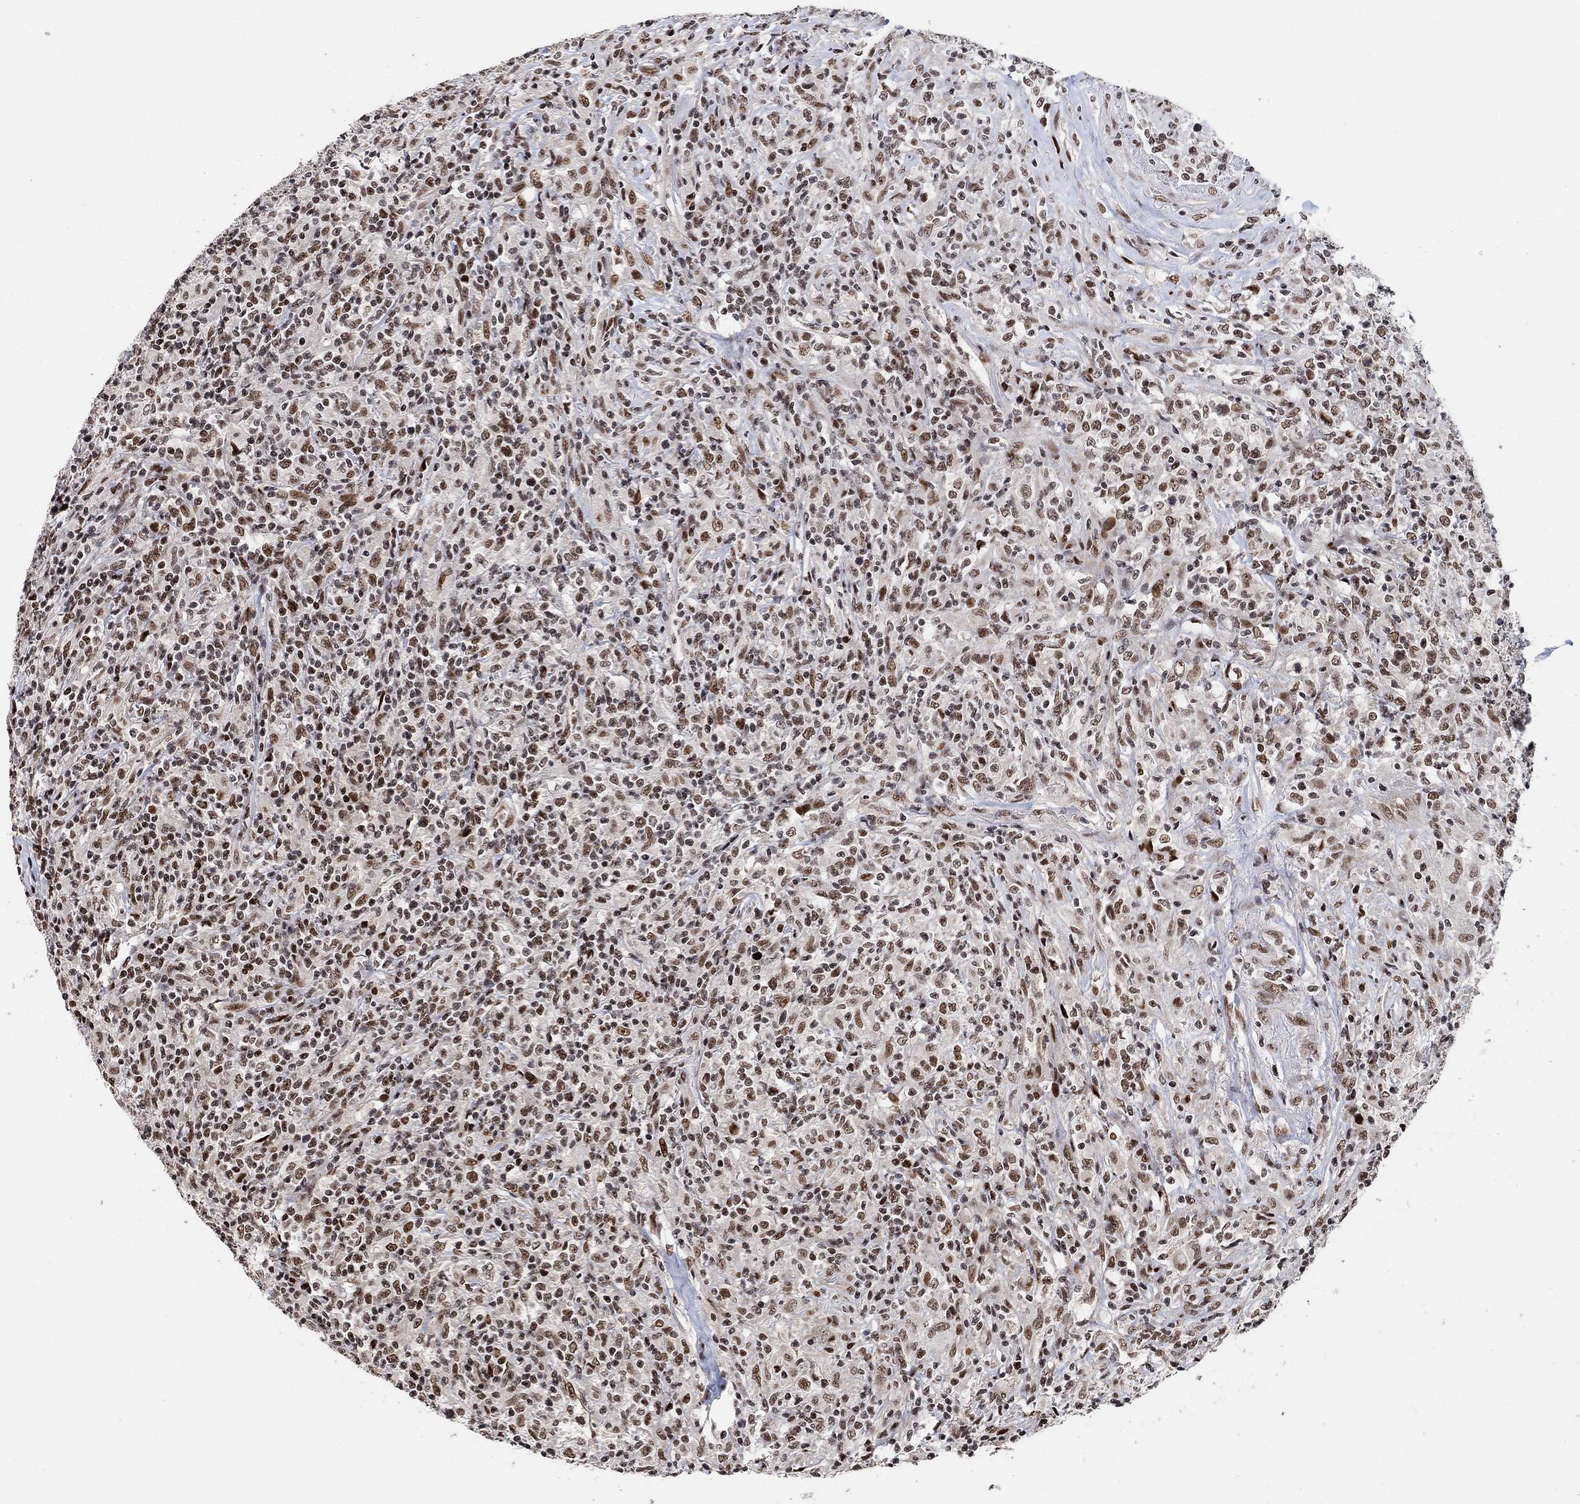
{"staining": {"intensity": "strong", "quantity": "25%-75%", "location": "nuclear"}, "tissue": "lymphoma", "cell_type": "Tumor cells", "image_type": "cancer", "snomed": [{"axis": "morphology", "description": "Malignant lymphoma, non-Hodgkin's type, High grade"}, {"axis": "topography", "description": "Lung"}], "caption": "Immunohistochemical staining of human lymphoma displays strong nuclear protein positivity in approximately 25%-75% of tumor cells. Using DAB (brown) and hematoxylin (blue) stains, captured at high magnification using brightfield microscopy.", "gene": "E4F1", "patient": {"sex": "male", "age": 79}}